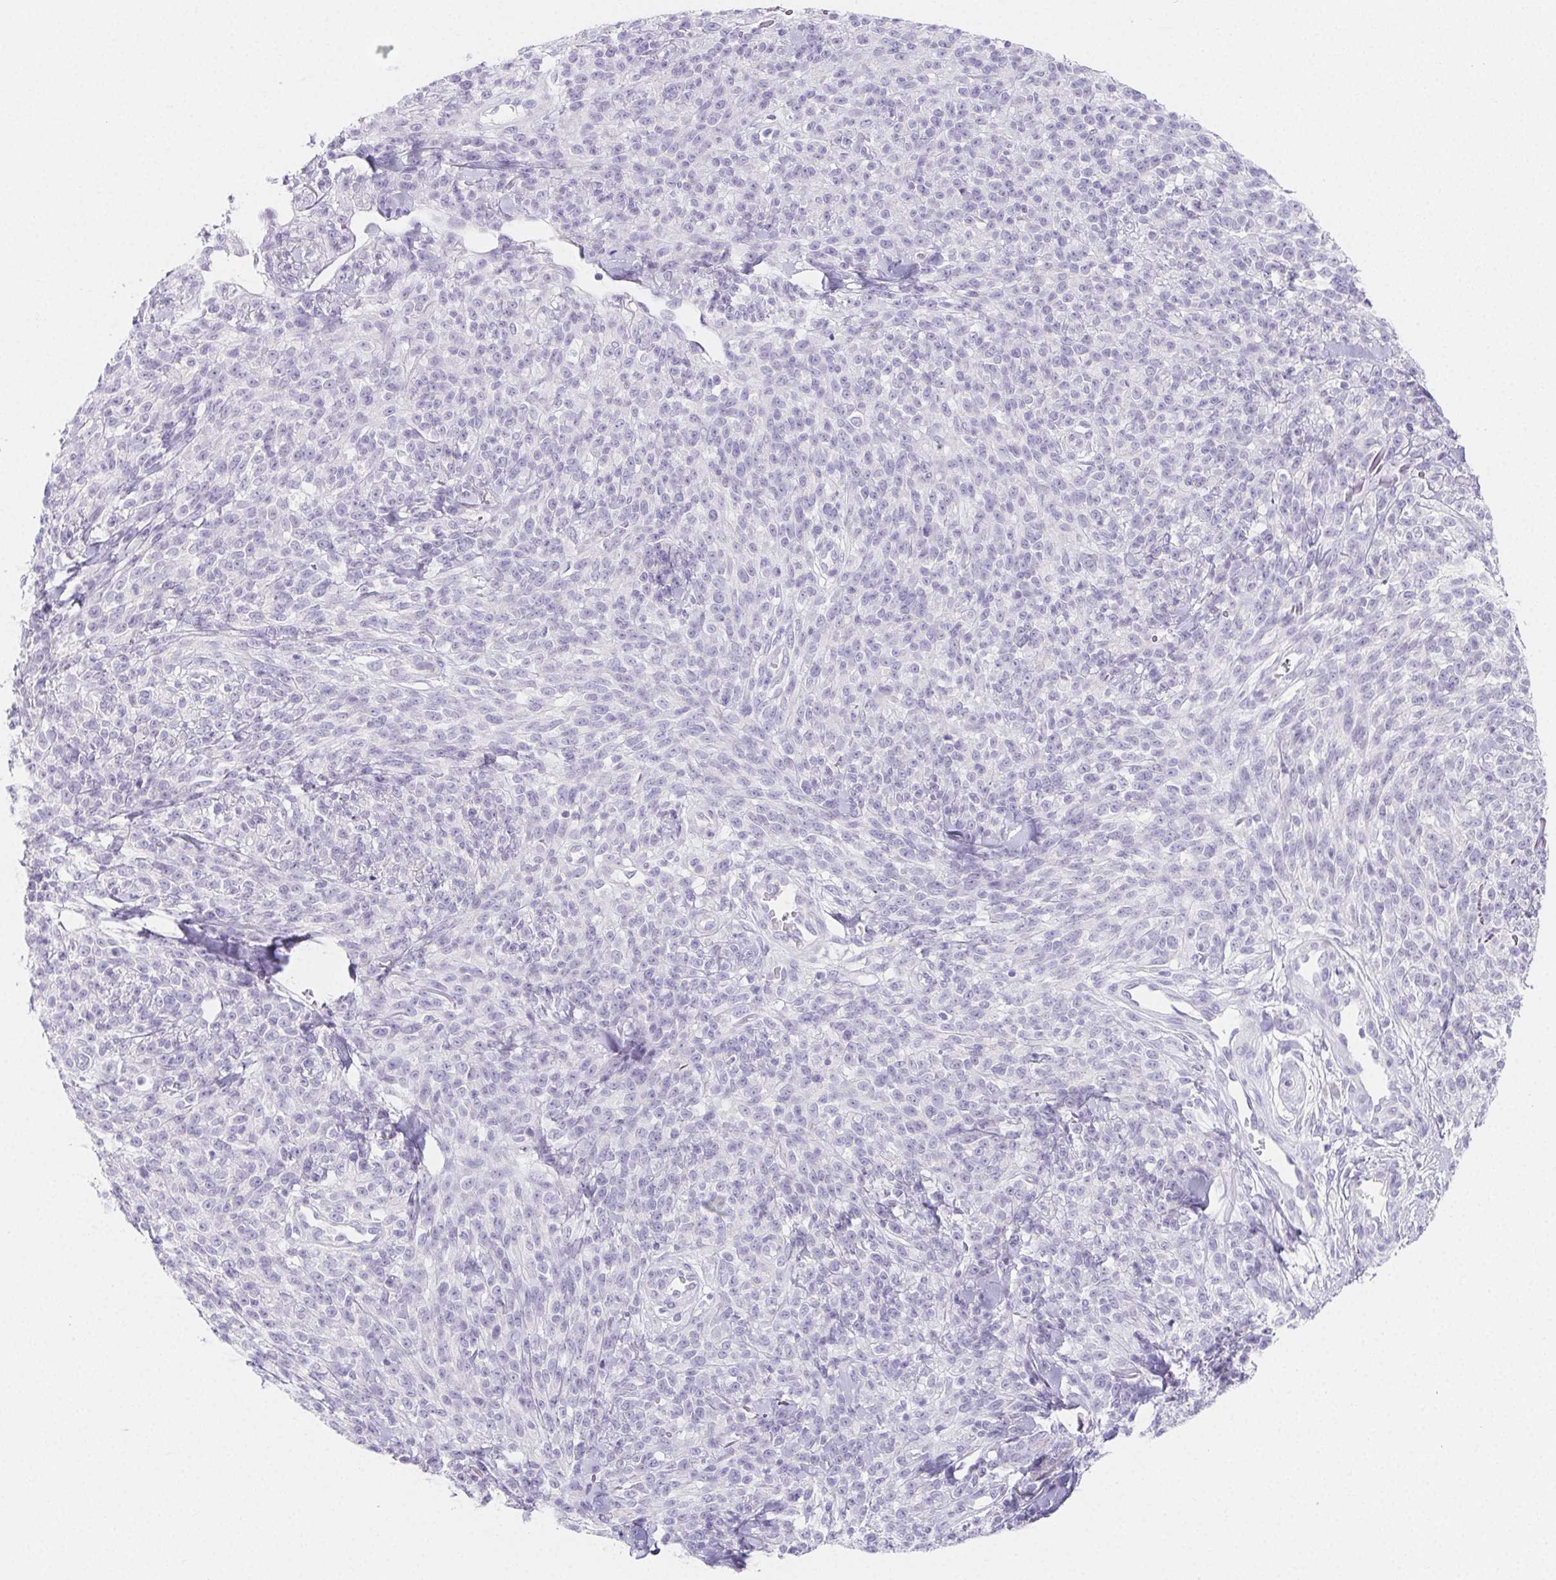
{"staining": {"intensity": "negative", "quantity": "none", "location": "none"}, "tissue": "melanoma", "cell_type": "Tumor cells", "image_type": "cancer", "snomed": [{"axis": "morphology", "description": "Malignant melanoma, NOS"}, {"axis": "topography", "description": "Skin"}, {"axis": "topography", "description": "Skin of trunk"}], "caption": "The histopathology image reveals no staining of tumor cells in melanoma.", "gene": "ZBBX", "patient": {"sex": "male", "age": 74}}